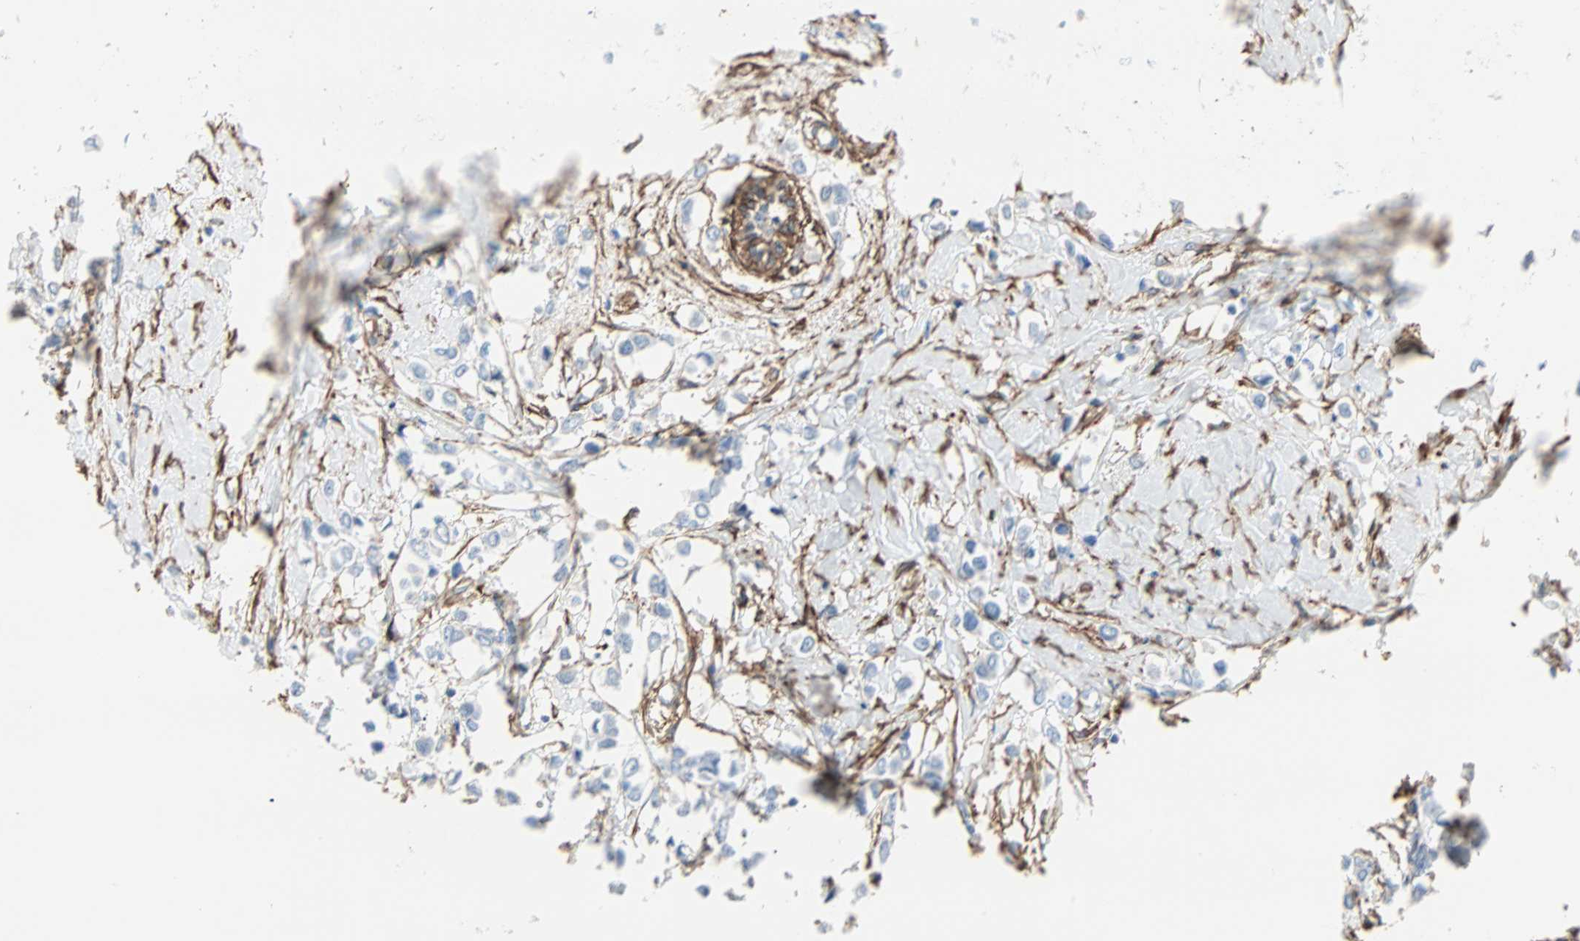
{"staining": {"intensity": "negative", "quantity": "none", "location": "none"}, "tissue": "breast cancer", "cell_type": "Tumor cells", "image_type": "cancer", "snomed": [{"axis": "morphology", "description": "Lobular carcinoma"}, {"axis": "topography", "description": "Breast"}], "caption": "The photomicrograph displays no significant positivity in tumor cells of breast lobular carcinoma. Nuclei are stained in blue.", "gene": "EPB41L2", "patient": {"sex": "female", "age": 51}}